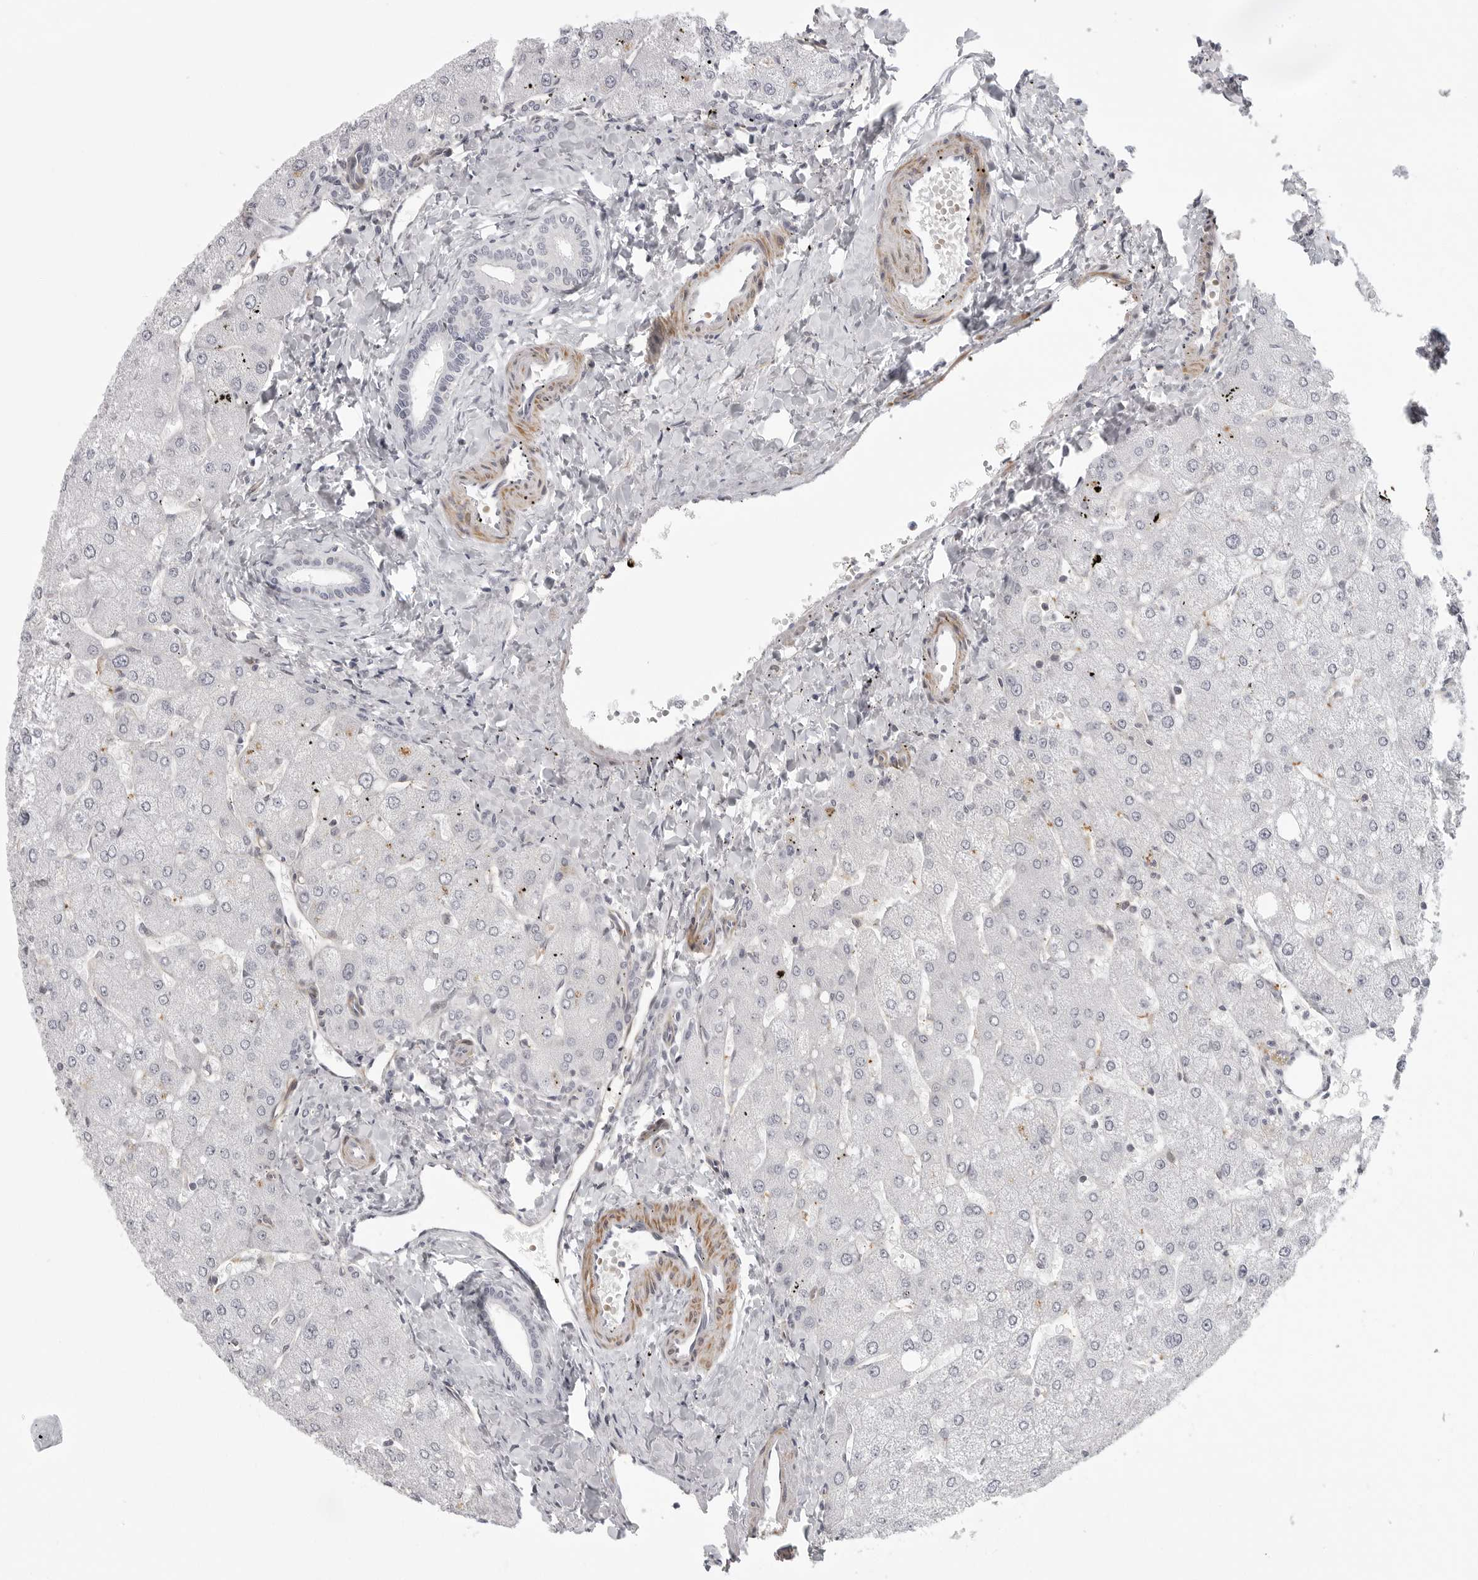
{"staining": {"intensity": "negative", "quantity": "none", "location": "none"}, "tissue": "liver", "cell_type": "Cholangiocytes", "image_type": "normal", "snomed": [{"axis": "morphology", "description": "Normal tissue, NOS"}, {"axis": "topography", "description": "Liver"}], "caption": "A high-resolution micrograph shows immunohistochemistry staining of normal liver, which shows no significant staining in cholangiocytes.", "gene": "TUT4", "patient": {"sex": "male", "age": 55}}